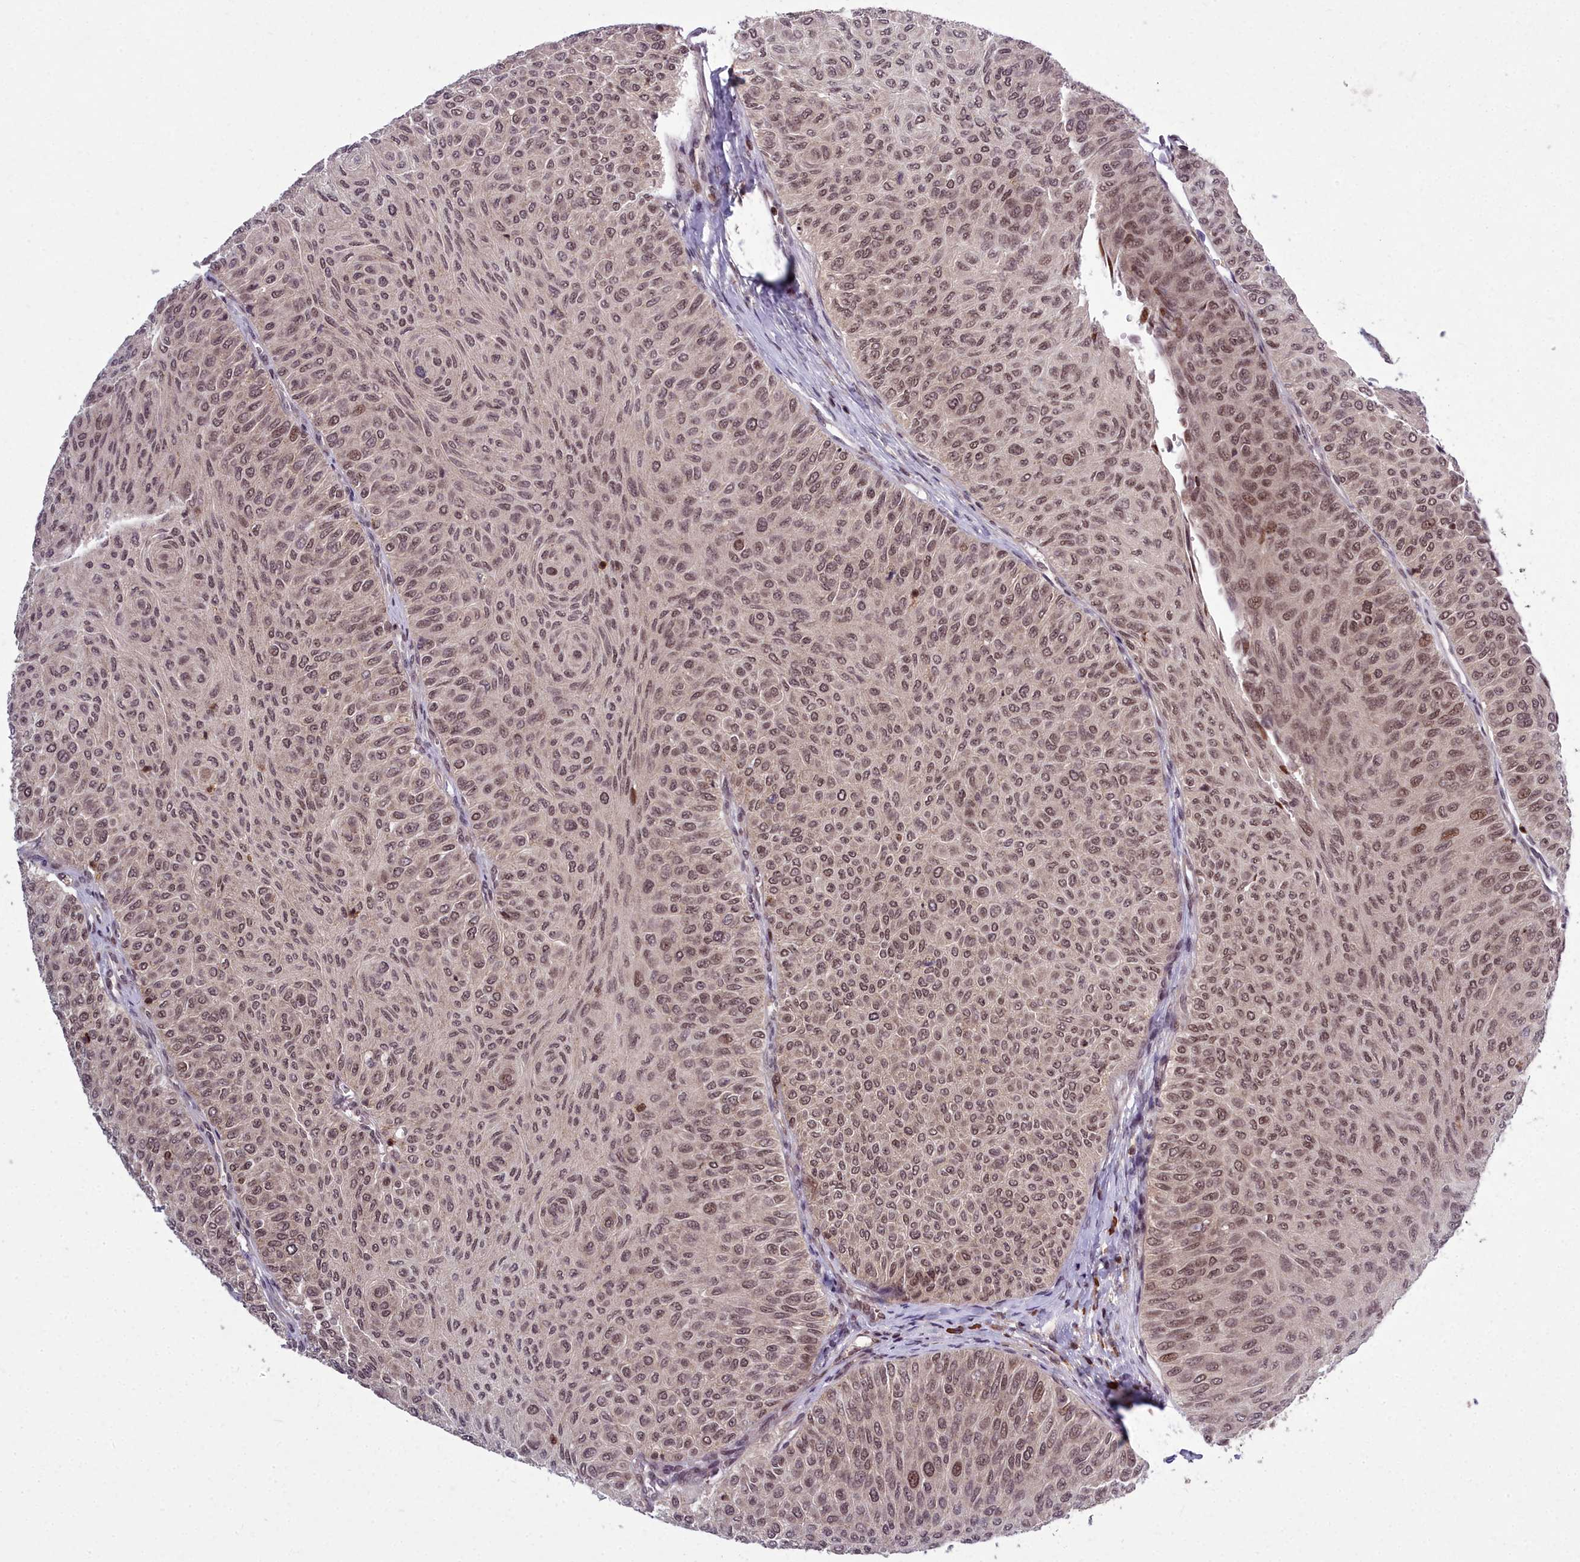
{"staining": {"intensity": "moderate", "quantity": ">75%", "location": "nuclear"}, "tissue": "urothelial cancer", "cell_type": "Tumor cells", "image_type": "cancer", "snomed": [{"axis": "morphology", "description": "Urothelial carcinoma, Low grade"}, {"axis": "topography", "description": "Urinary bladder"}], "caption": "Urothelial carcinoma (low-grade) stained with DAB immunohistochemistry shows medium levels of moderate nuclear positivity in about >75% of tumor cells.", "gene": "GMEB1", "patient": {"sex": "male", "age": 78}}